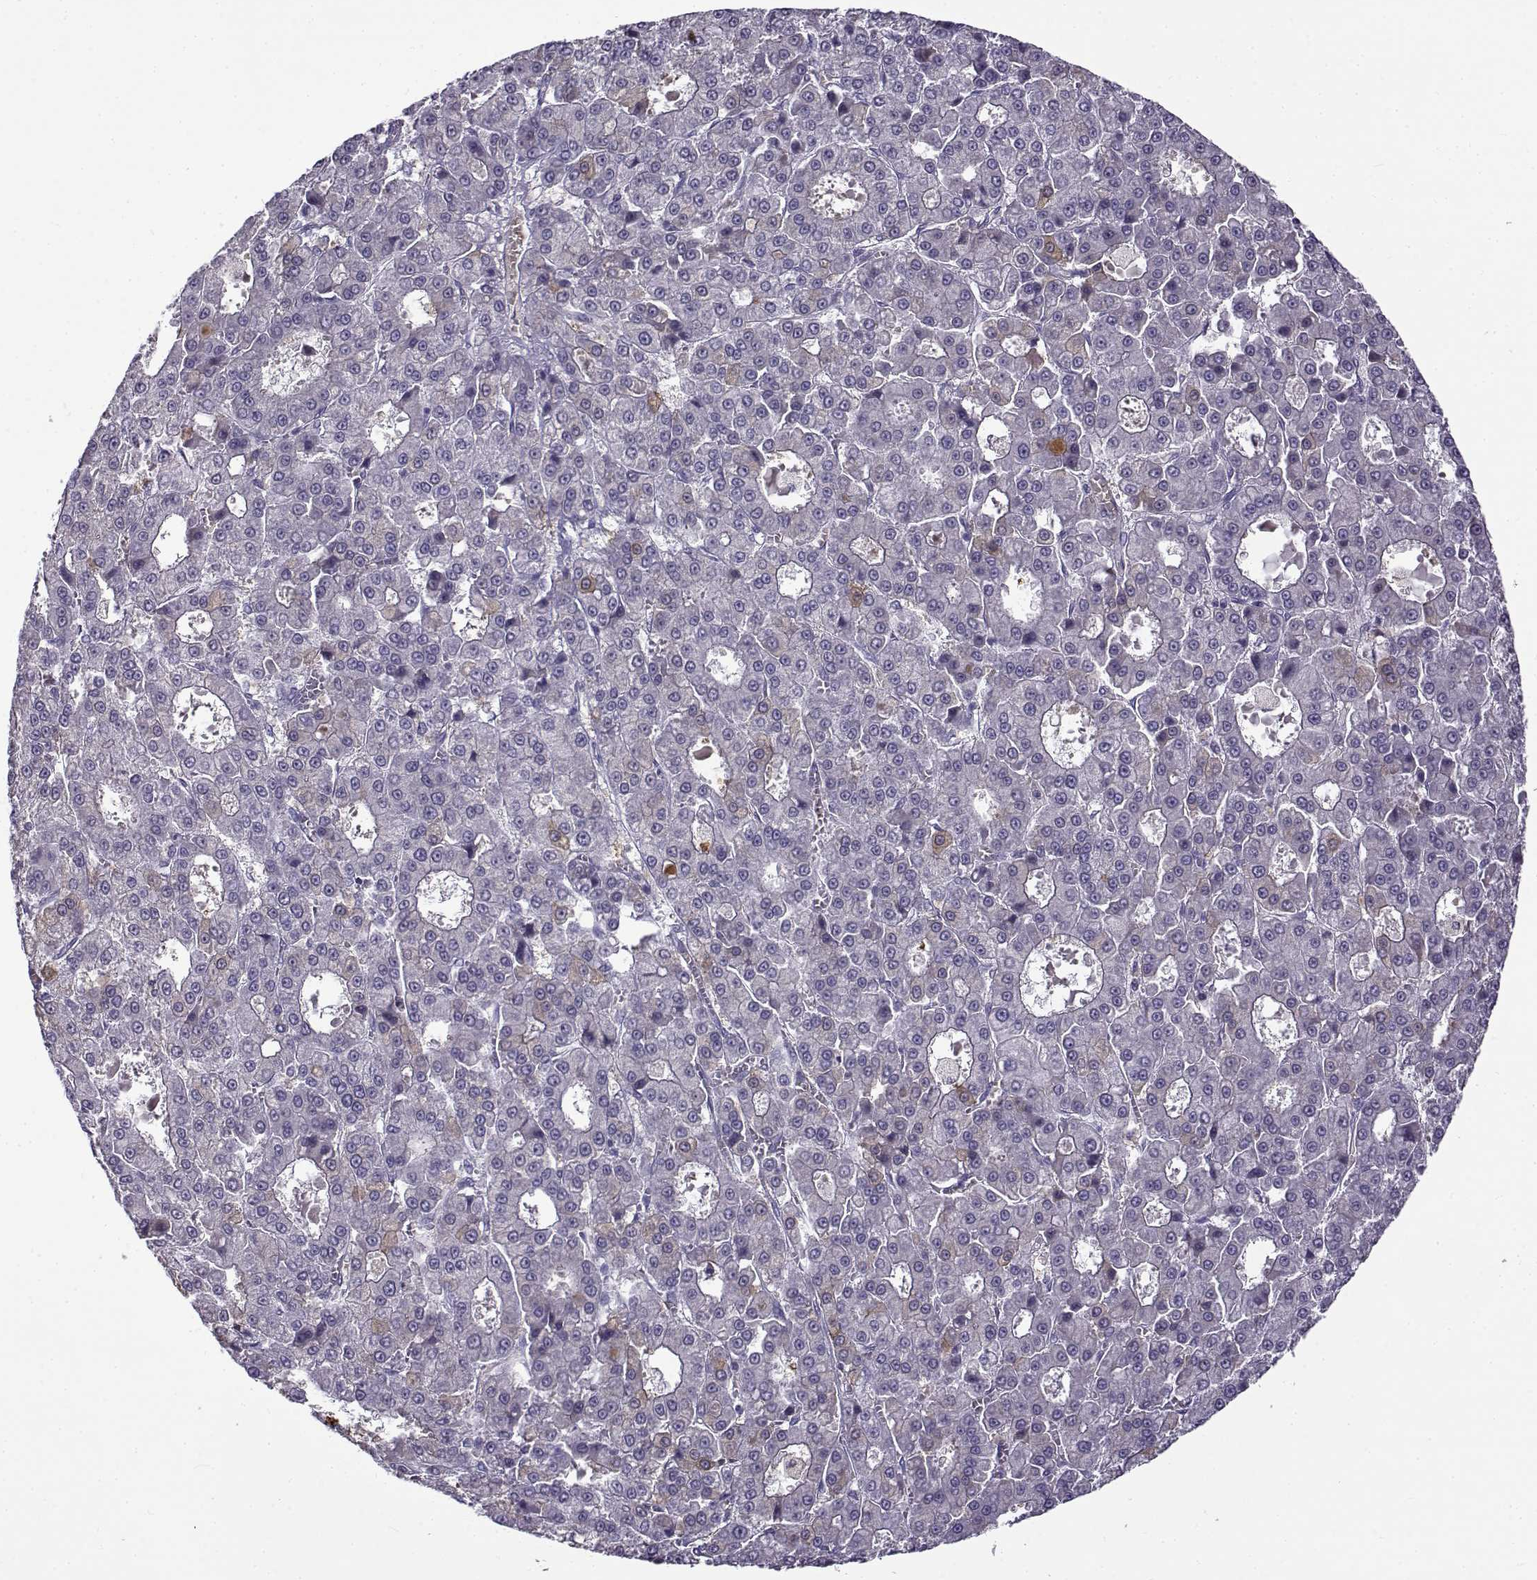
{"staining": {"intensity": "negative", "quantity": "none", "location": "none"}, "tissue": "liver cancer", "cell_type": "Tumor cells", "image_type": "cancer", "snomed": [{"axis": "morphology", "description": "Carcinoma, Hepatocellular, NOS"}, {"axis": "topography", "description": "Liver"}], "caption": "This is a micrograph of IHC staining of liver cancer (hepatocellular carcinoma), which shows no positivity in tumor cells. Nuclei are stained in blue.", "gene": "UCP3", "patient": {"sex": "male", "age": 70}}